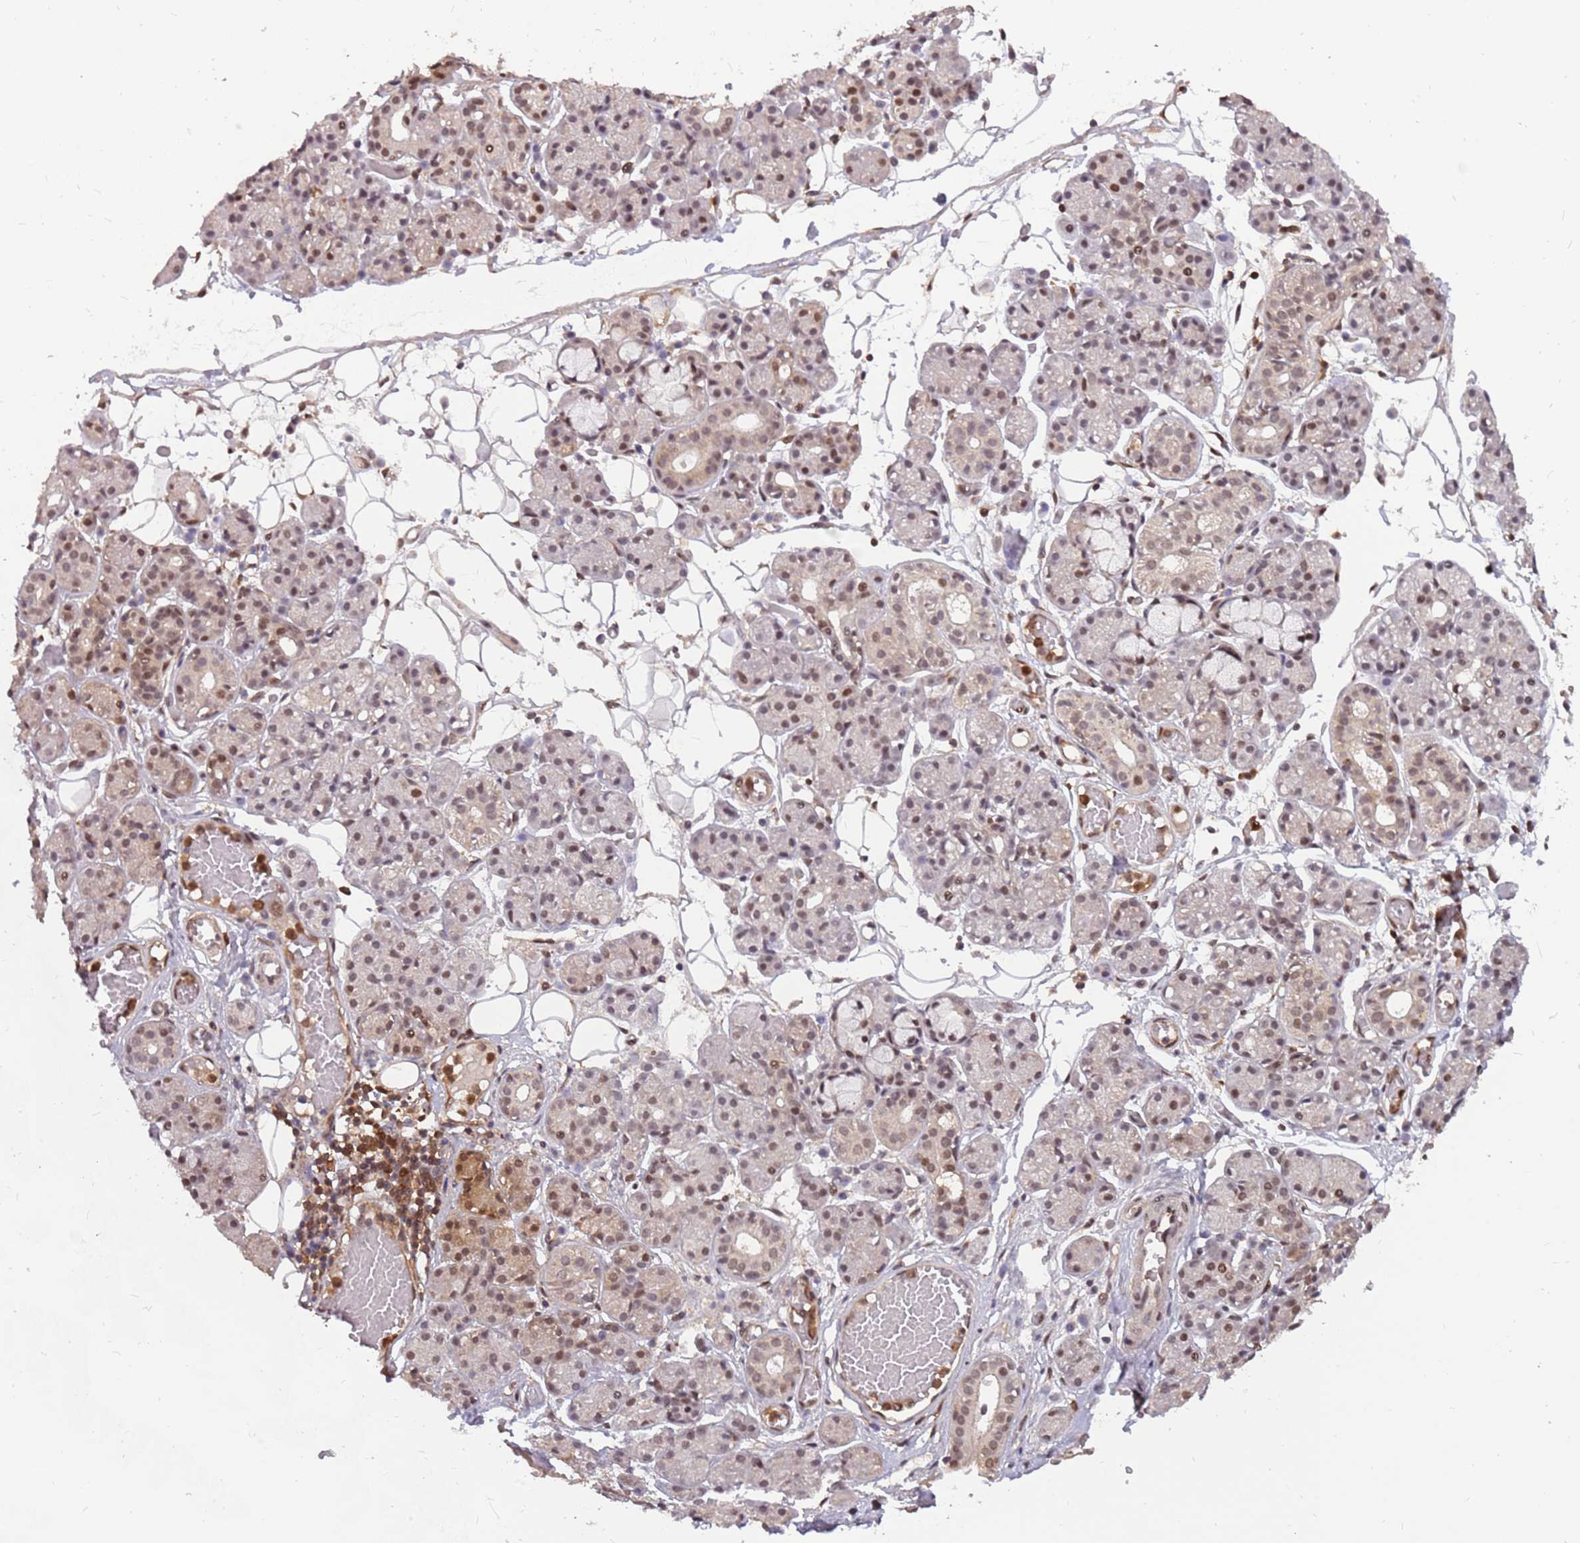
{"staining": {"intensity": "moderate", "quantity": "25%-75%", "location": "nuclear"}, "tissue": "salivary gland", "cell_type": "Glandular cells", "image_type": "normal", "snomed": [{"axis": "morphology", "description": "Normal tissue, NOS"}, {"axis": "topography", "description": "Salivary gland"}], "caption": "Protein expression analysis of normal human salivary gland reveals moderate nuclear staining in approximately 25%-75% of glandular cells.", "gene": "GBP2", "patient": {"sex": "male", "age": 63}}